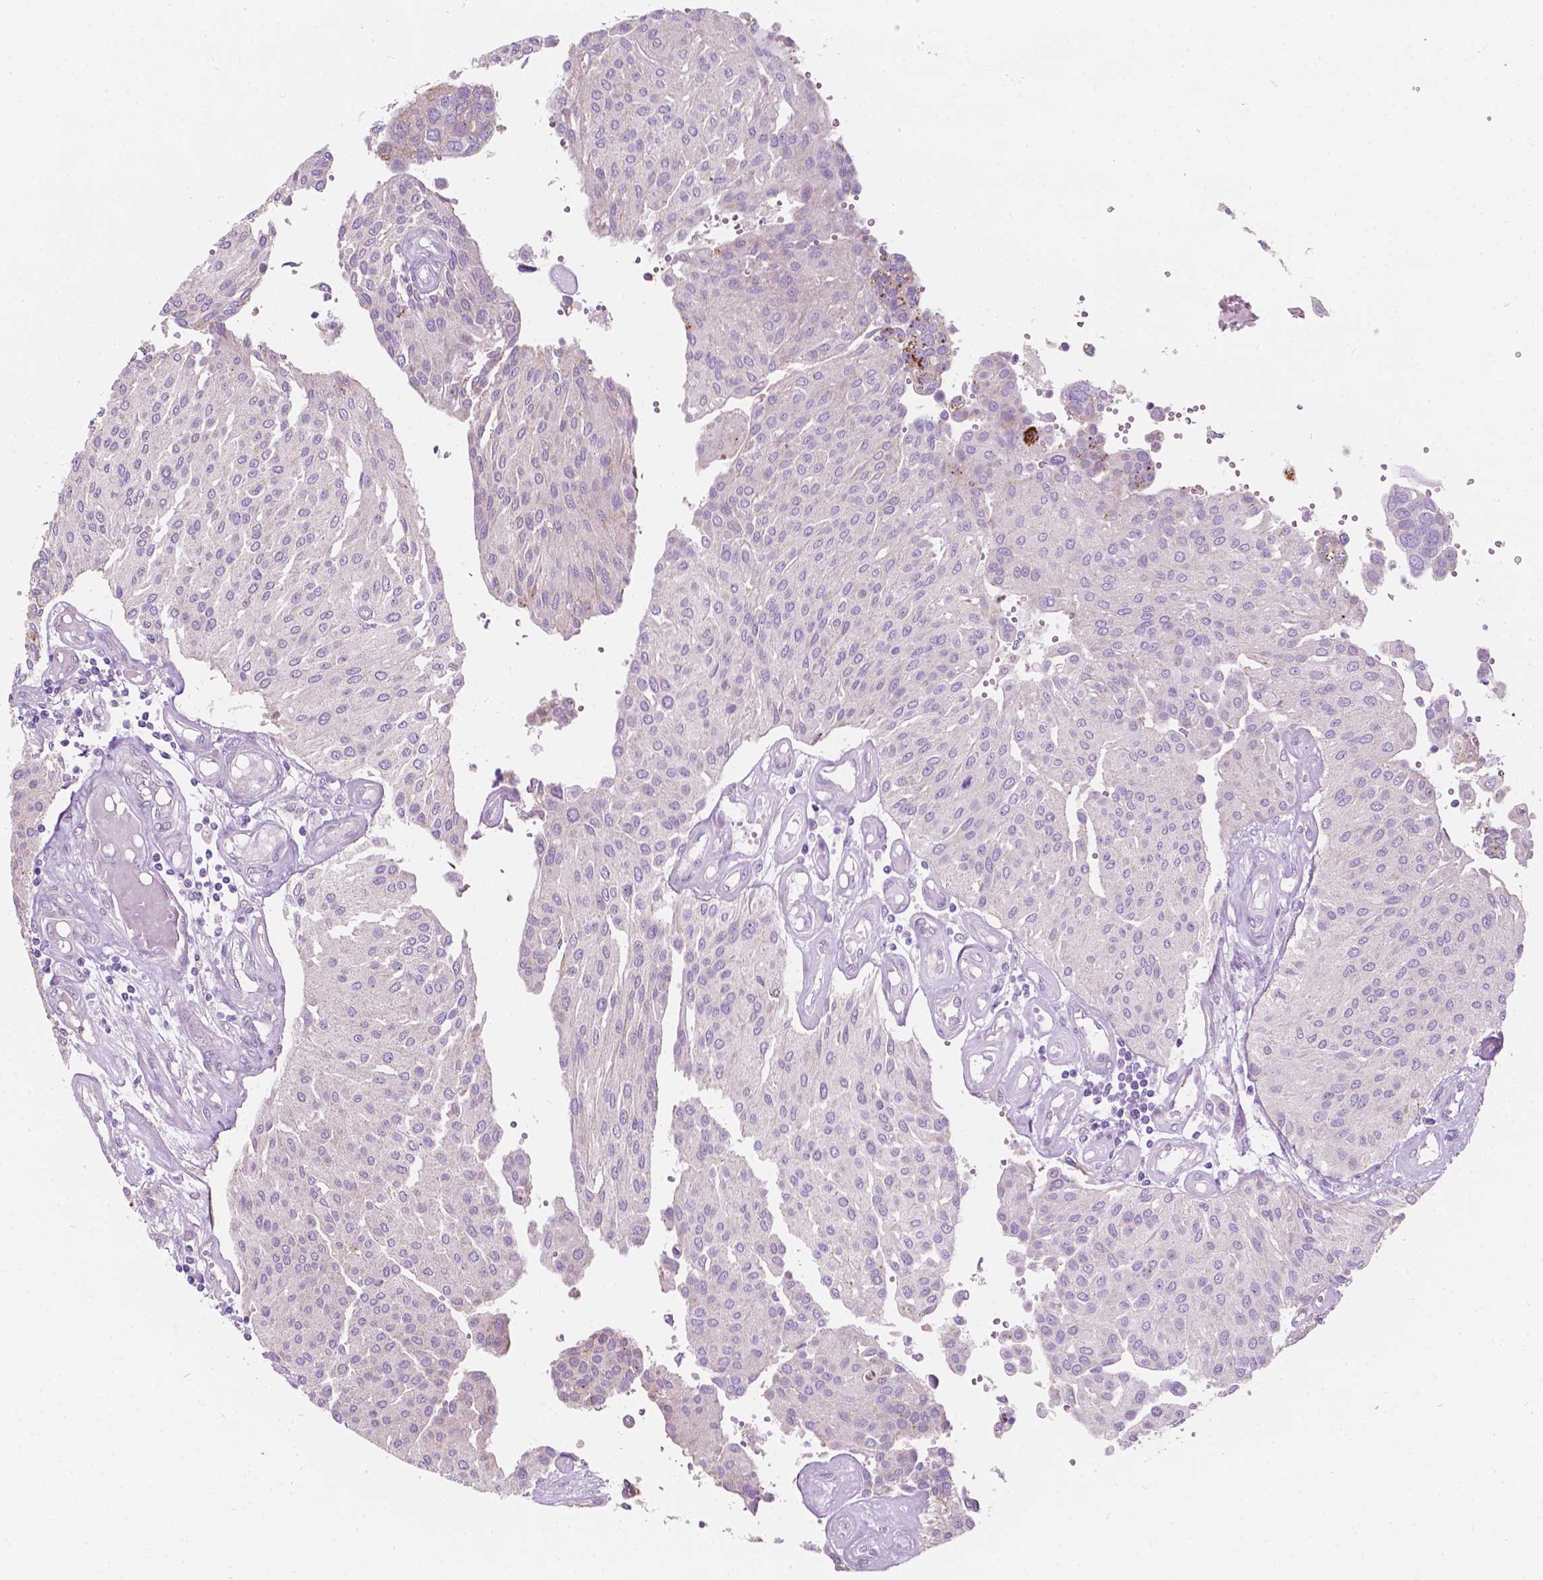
{"staining": {"intensity": "negative", "quantity": "none", "location": "none"}, "tissue": "urothelial cancer", "cell_type": "Tumor cells", "image_type": "cancer", "snomed": [{"axis": "morphology", "description": "Urothelial carcinoma, NOS"}, {"axis": "topography", "description": "Urinary bladder"}], "caption": "This is a photomicrograph of IHC staining of transitional cell carcinoma, which shows no staining in tumor cells. (DAB (3,3'-diaminobenzidine) immunohistochemistry (IHC), high magnification).", "gene": "NOS1AP", "patient": {"sex": "male", "age": 55}}